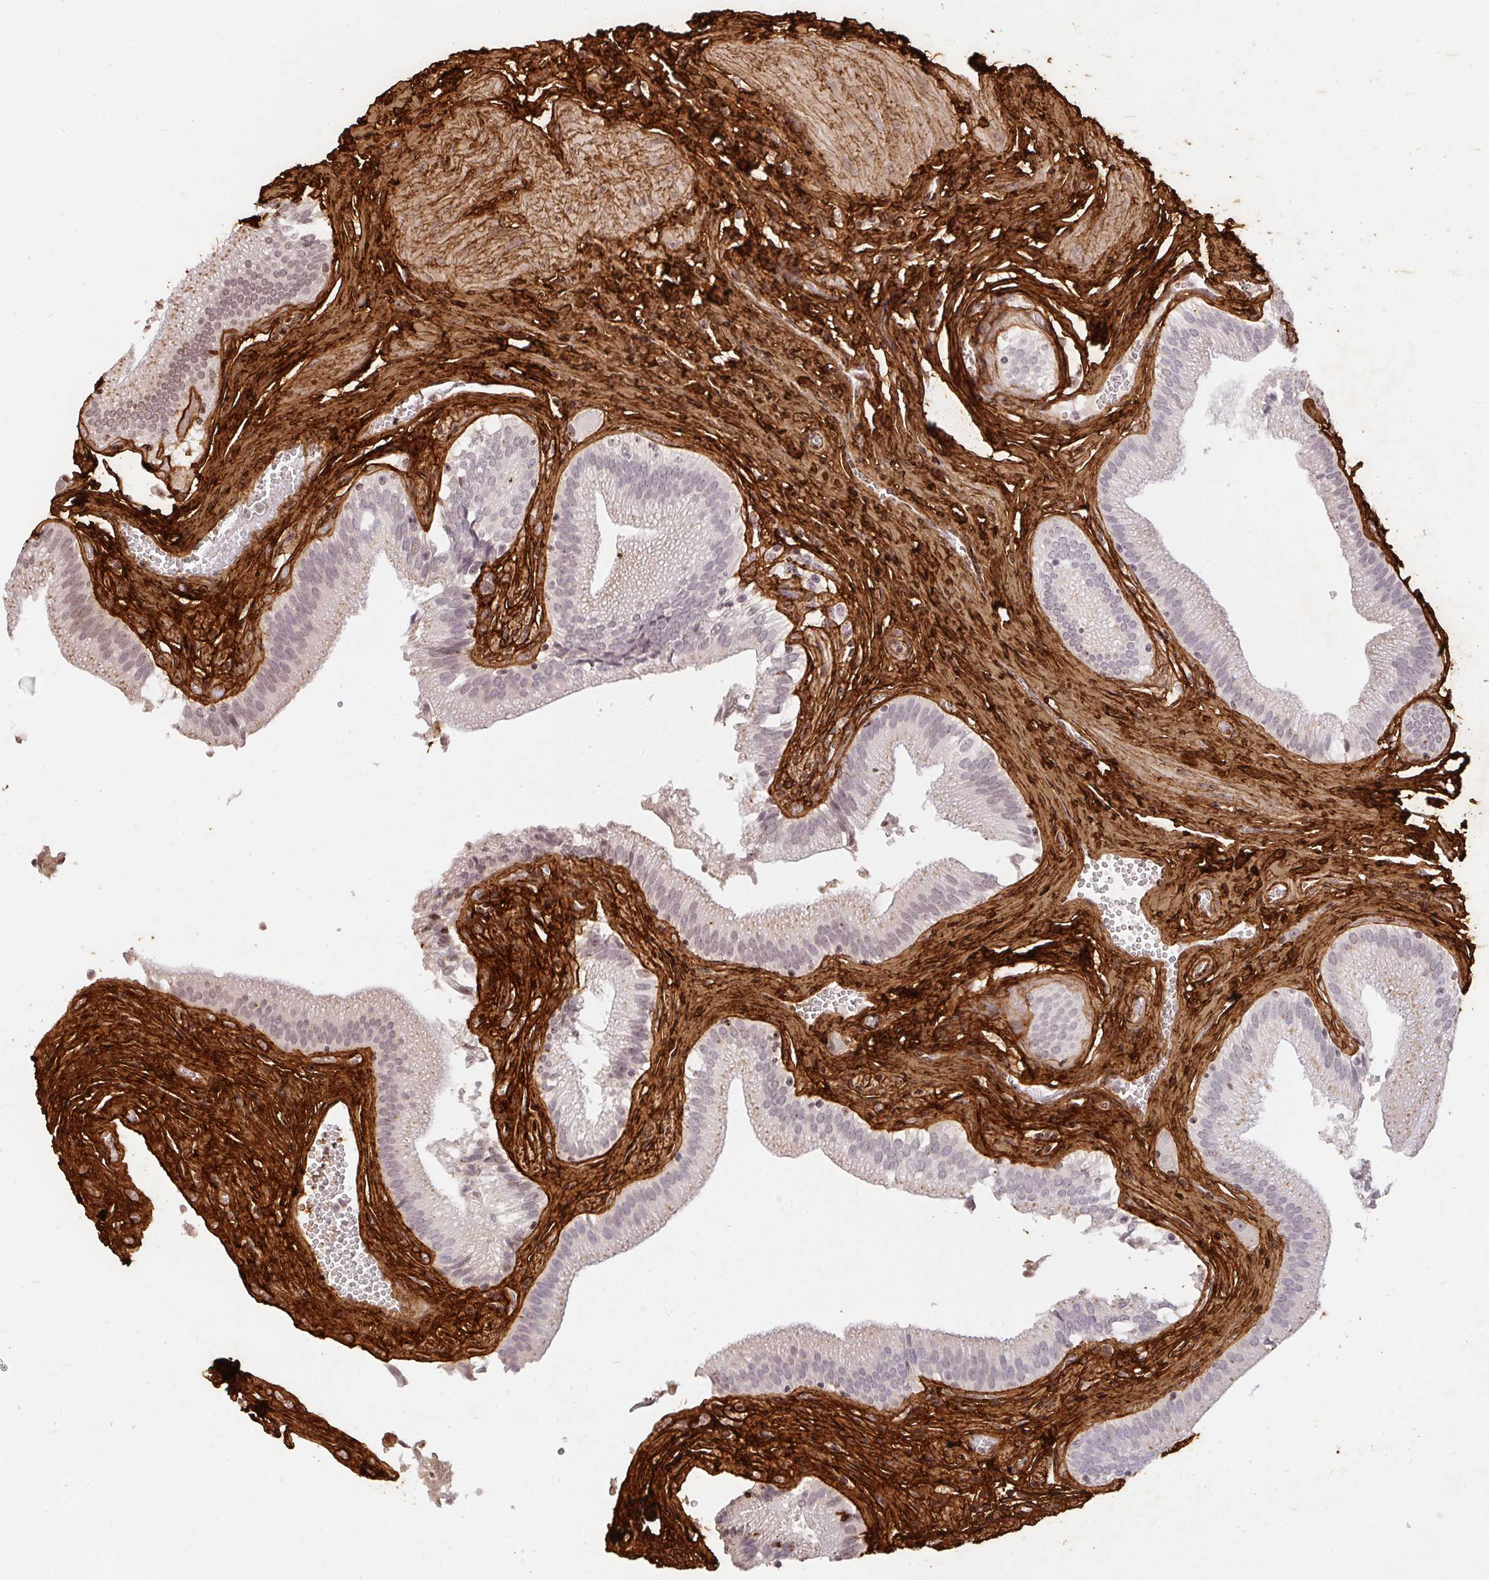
{"staining": {"intensity": "negative", "quantity": "none", "location": "none"}, "tissue": "gallbladder", "cell_type": "Glandular cells", "image_type": "normal", "snomed": [{"axis": "morphology", "description": "Normal tissue, NOS"}, {"axis": "topography", "description": "Gallbladder"}, {"axis": "topography", "description": "Peripheral nerve tissue"}], "caption": "This is a image of immunohistochemistry (IHC) staining of normal gallbladder, which shows no positivity in glandular cells.", "gene": "COL3A1", "patient": {"sex": "male", "age": 17}}